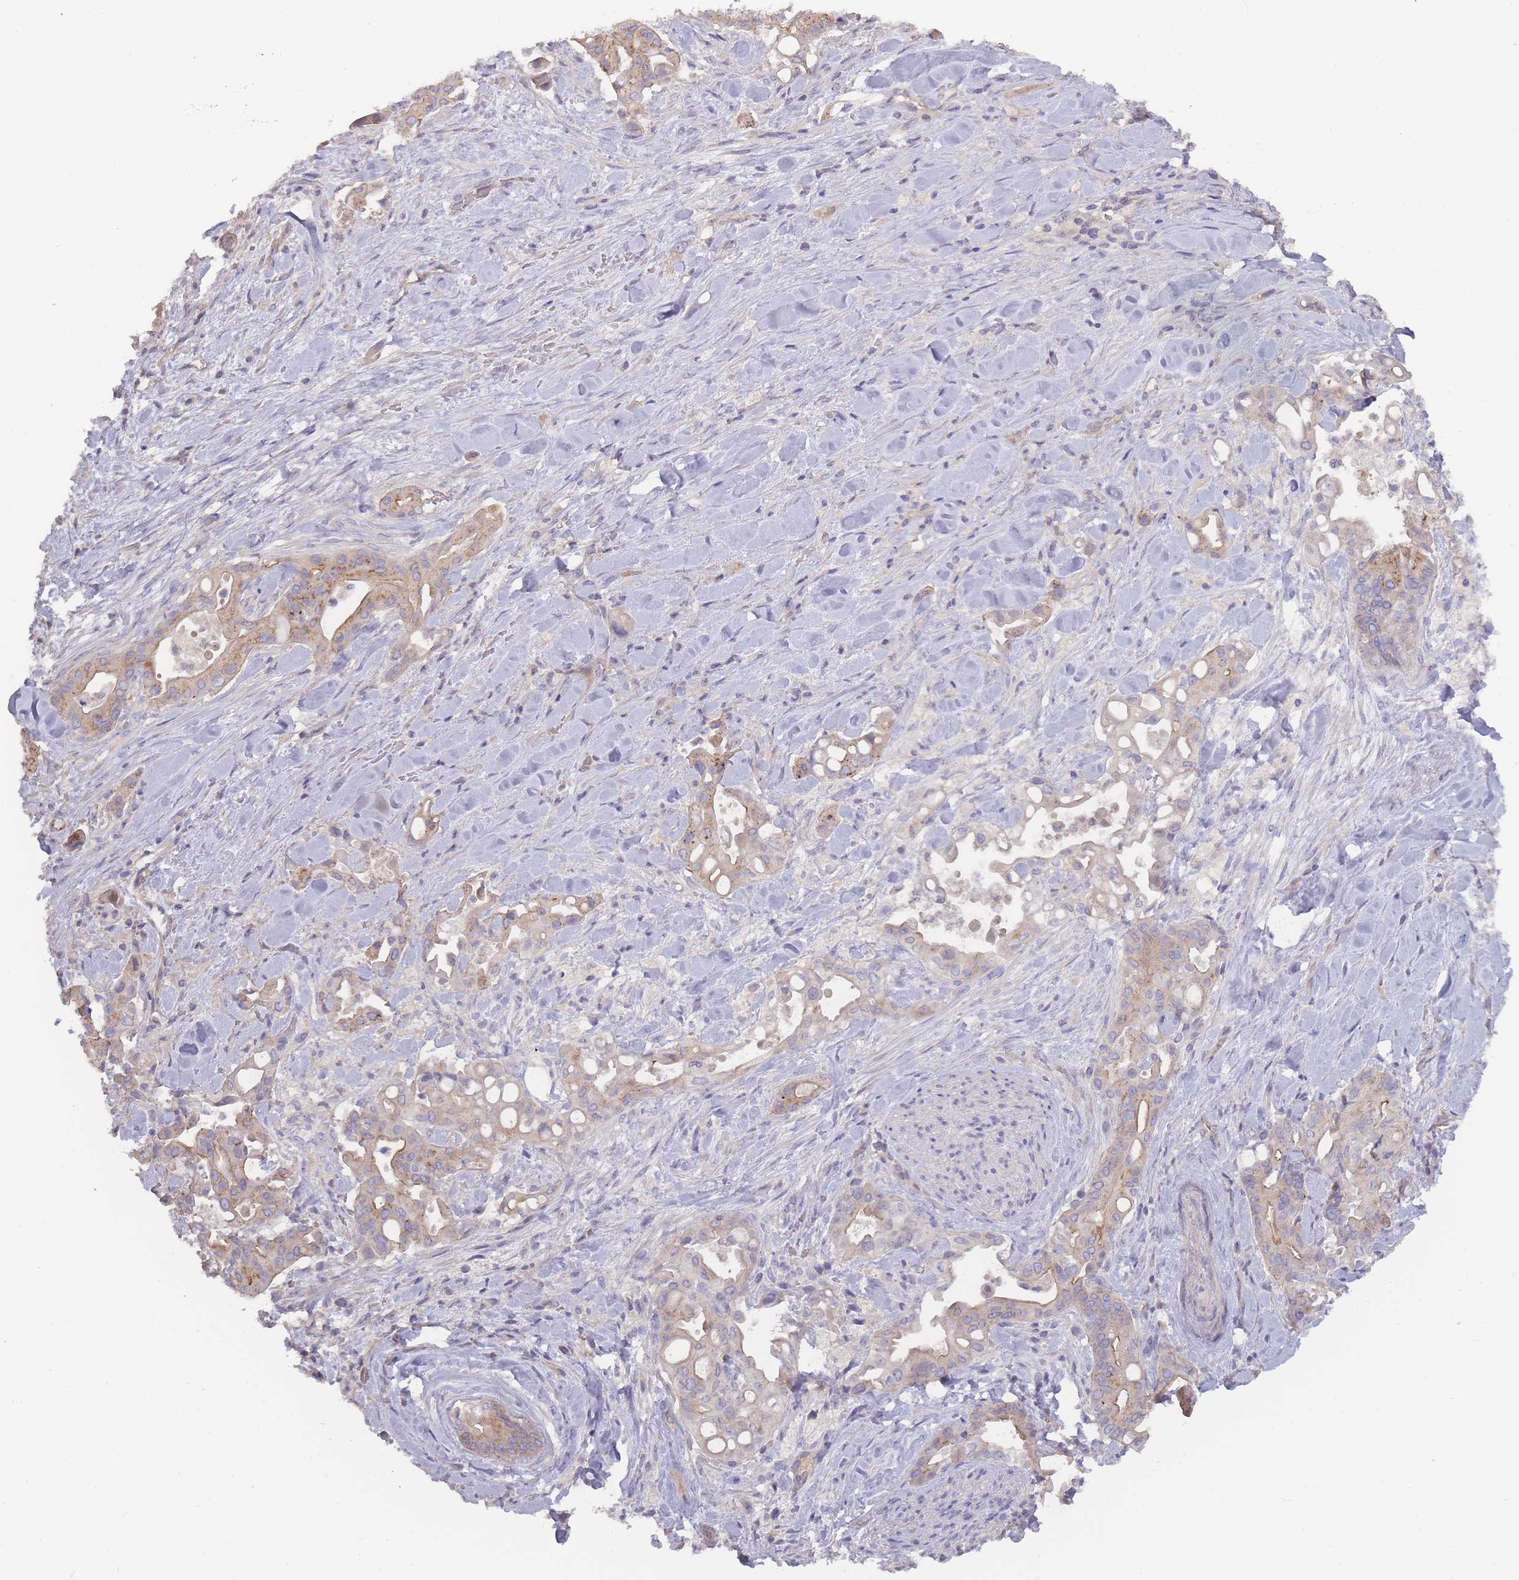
{"staining": {"intensity": "moderate", "quantity": "<25%", "location": "cytoplasmic/membranous"}, "tissue": "liver cancer", "cell_type": "Tumor cells", "image_type": "cancer", "snomed": [{"axis": "morphology", "description": "Cholangiocarcinoma"}, {"axis": "topography", "description": "Liver"}], "caption": "Liver cancer (cholangiocarcinoma) stained with DAB (3,3'-diaminobenzidine) immunohistochemistry (IHC) demonstrates low levels of moderate cytoplasmic/membranous expression in approximately <25% of tumor cells.", "gene": "SPHKAP", "patient": {"sex": "female", "age": 68}}